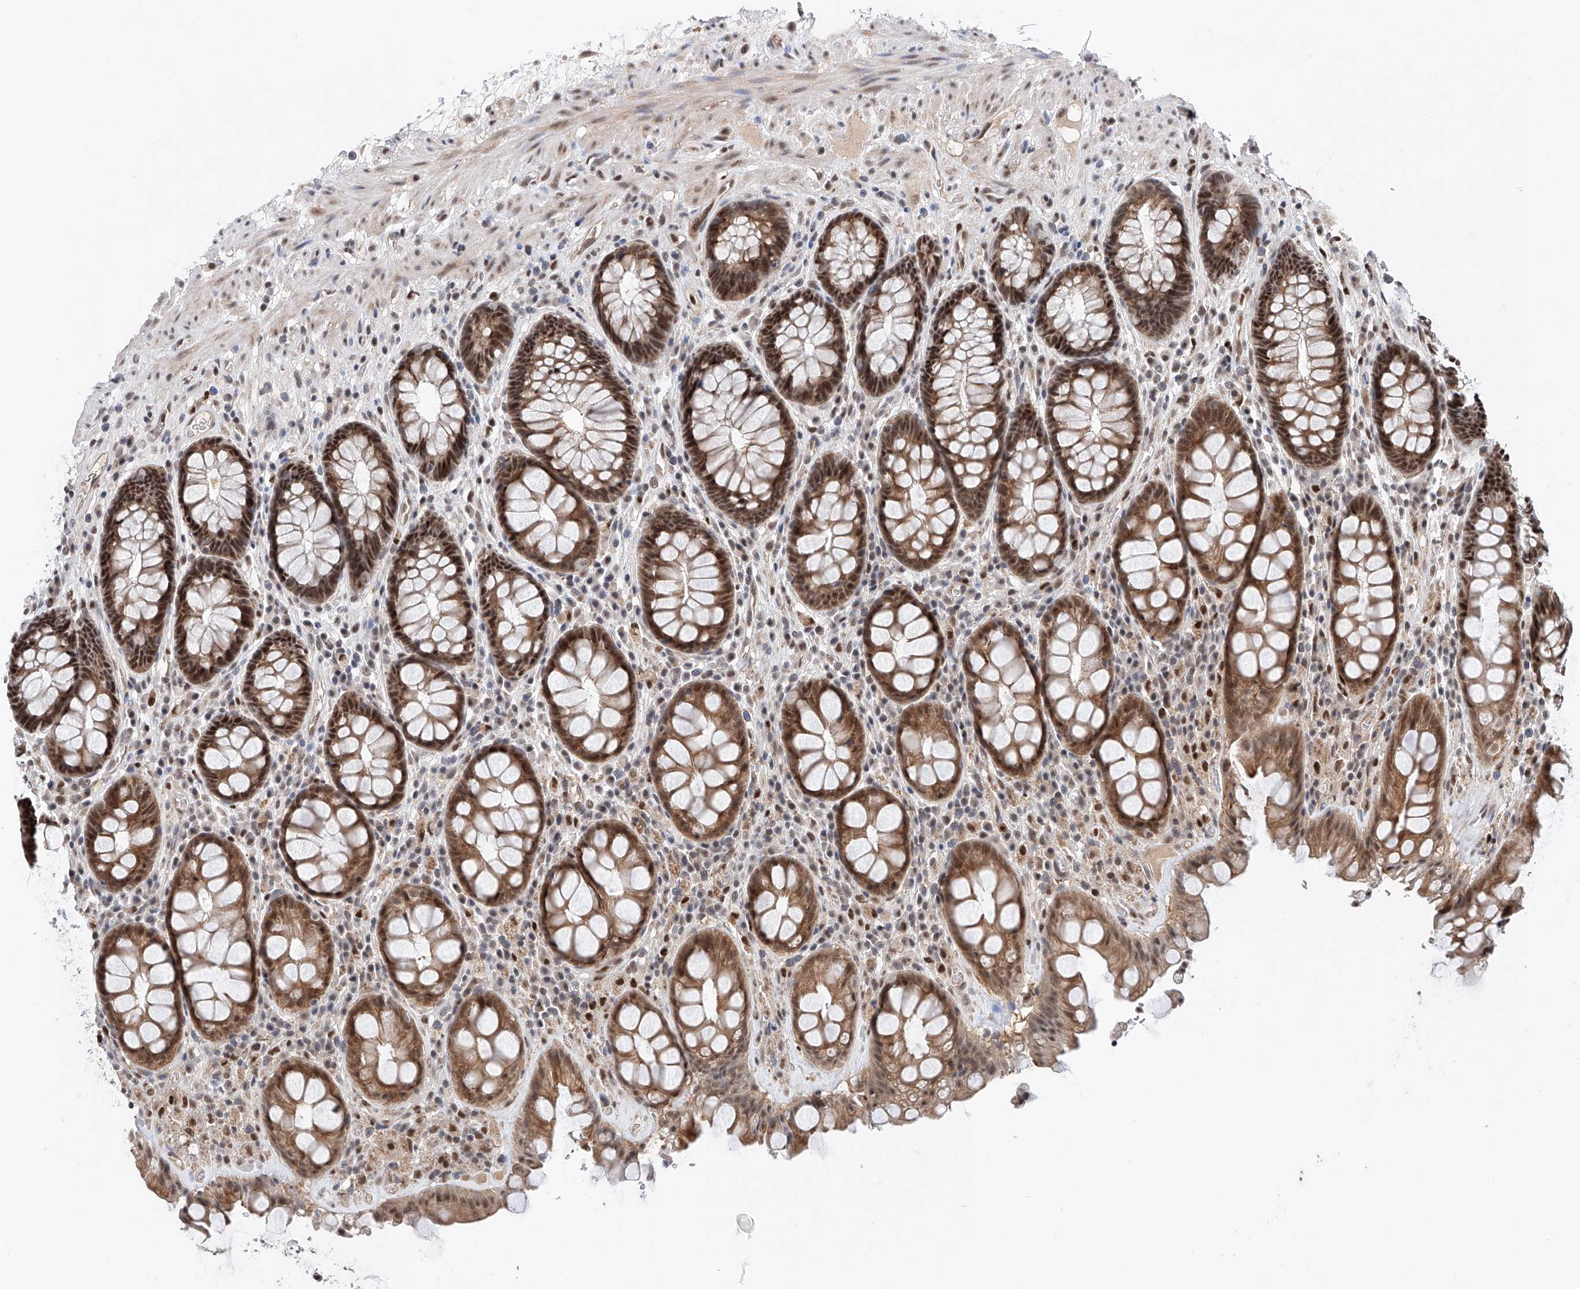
{"staining": {"intensity": "moderate", "quantity": ">75%", "location": "cytoplasmic/membranous,nuclear"}, "tissue": "rectum", "cell_type": "Glandular cells", "image_type": "normal", "snomed": [{"axis": "morphology", "description": "Normal tissue, NOS"}, {"axis": "topography", "description": "Rectum"}], "caption": "Protein expression by IHC reveals moderate cytoplasmic/membranous,nuclear positivity in about >75% of glandular cells in benign rectum.", "gene": "SNRNP200", "patient": {"sex": "male", "age": 64}}